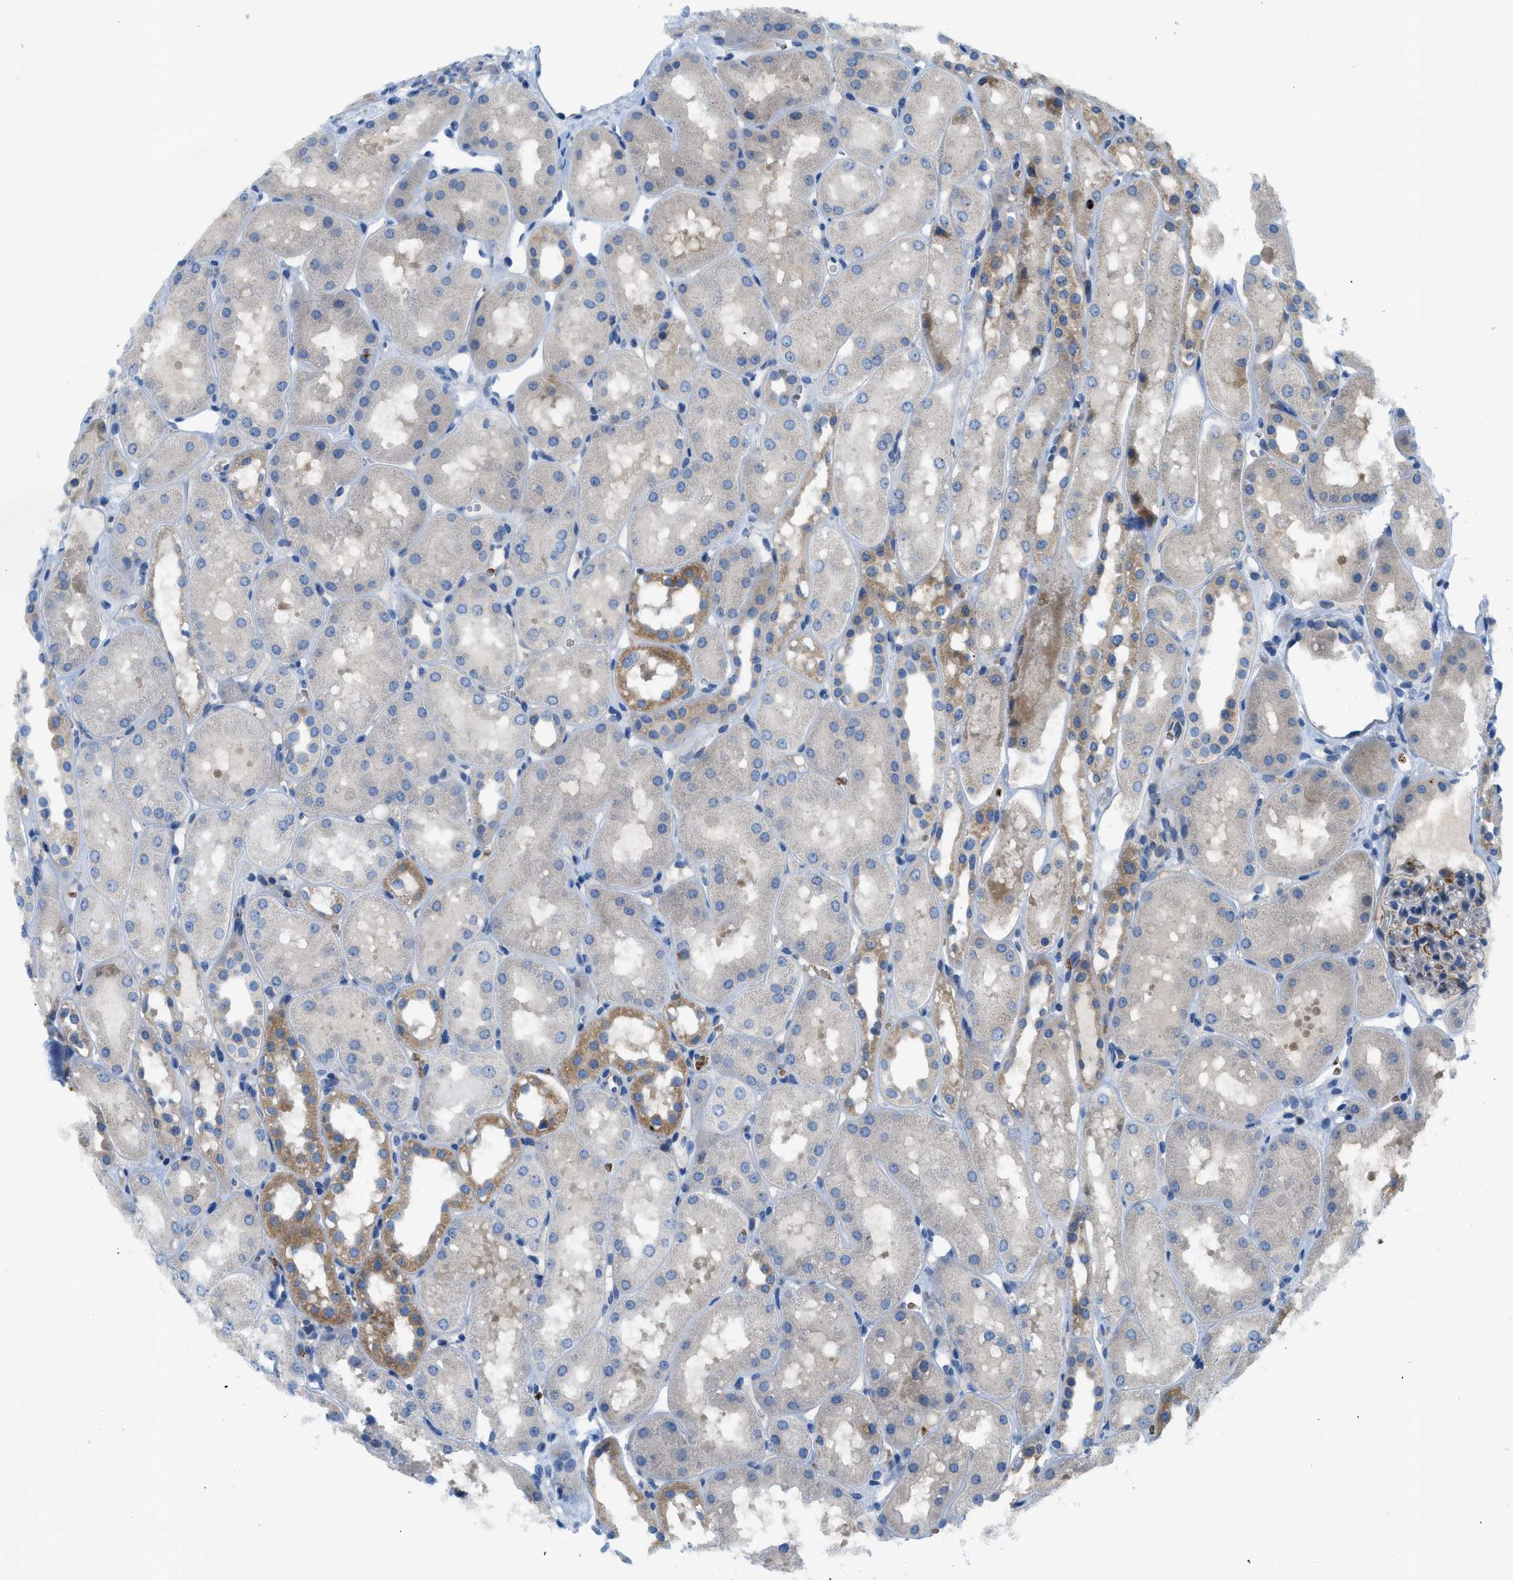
{"staining": {"intensity": "weak", "quantity": "<25%", "location": "cytoplasmic/membranous"}, "tissue": "kidney", "cell_type": "Cells in glomeruli", "image_type": "normal", "snomed": [{"axis": "morphology", "description": "Normal tissue, NOS"}, {"axis": "topography", "description": "Kidney"}, {"axis": "topography", "description": "Urinary bladder"}], "caption": "Normal kidney was stained to show a protein in brown. There is no significant staining in cells in glomeruli. The staining is performed using DAB (3,3'-diaminobenzidine) brown chromogen with nuclei counter-stained in using hematoxylin.", "gene": "ZNF831", "patient": {"sex": "male", "age": 16}}